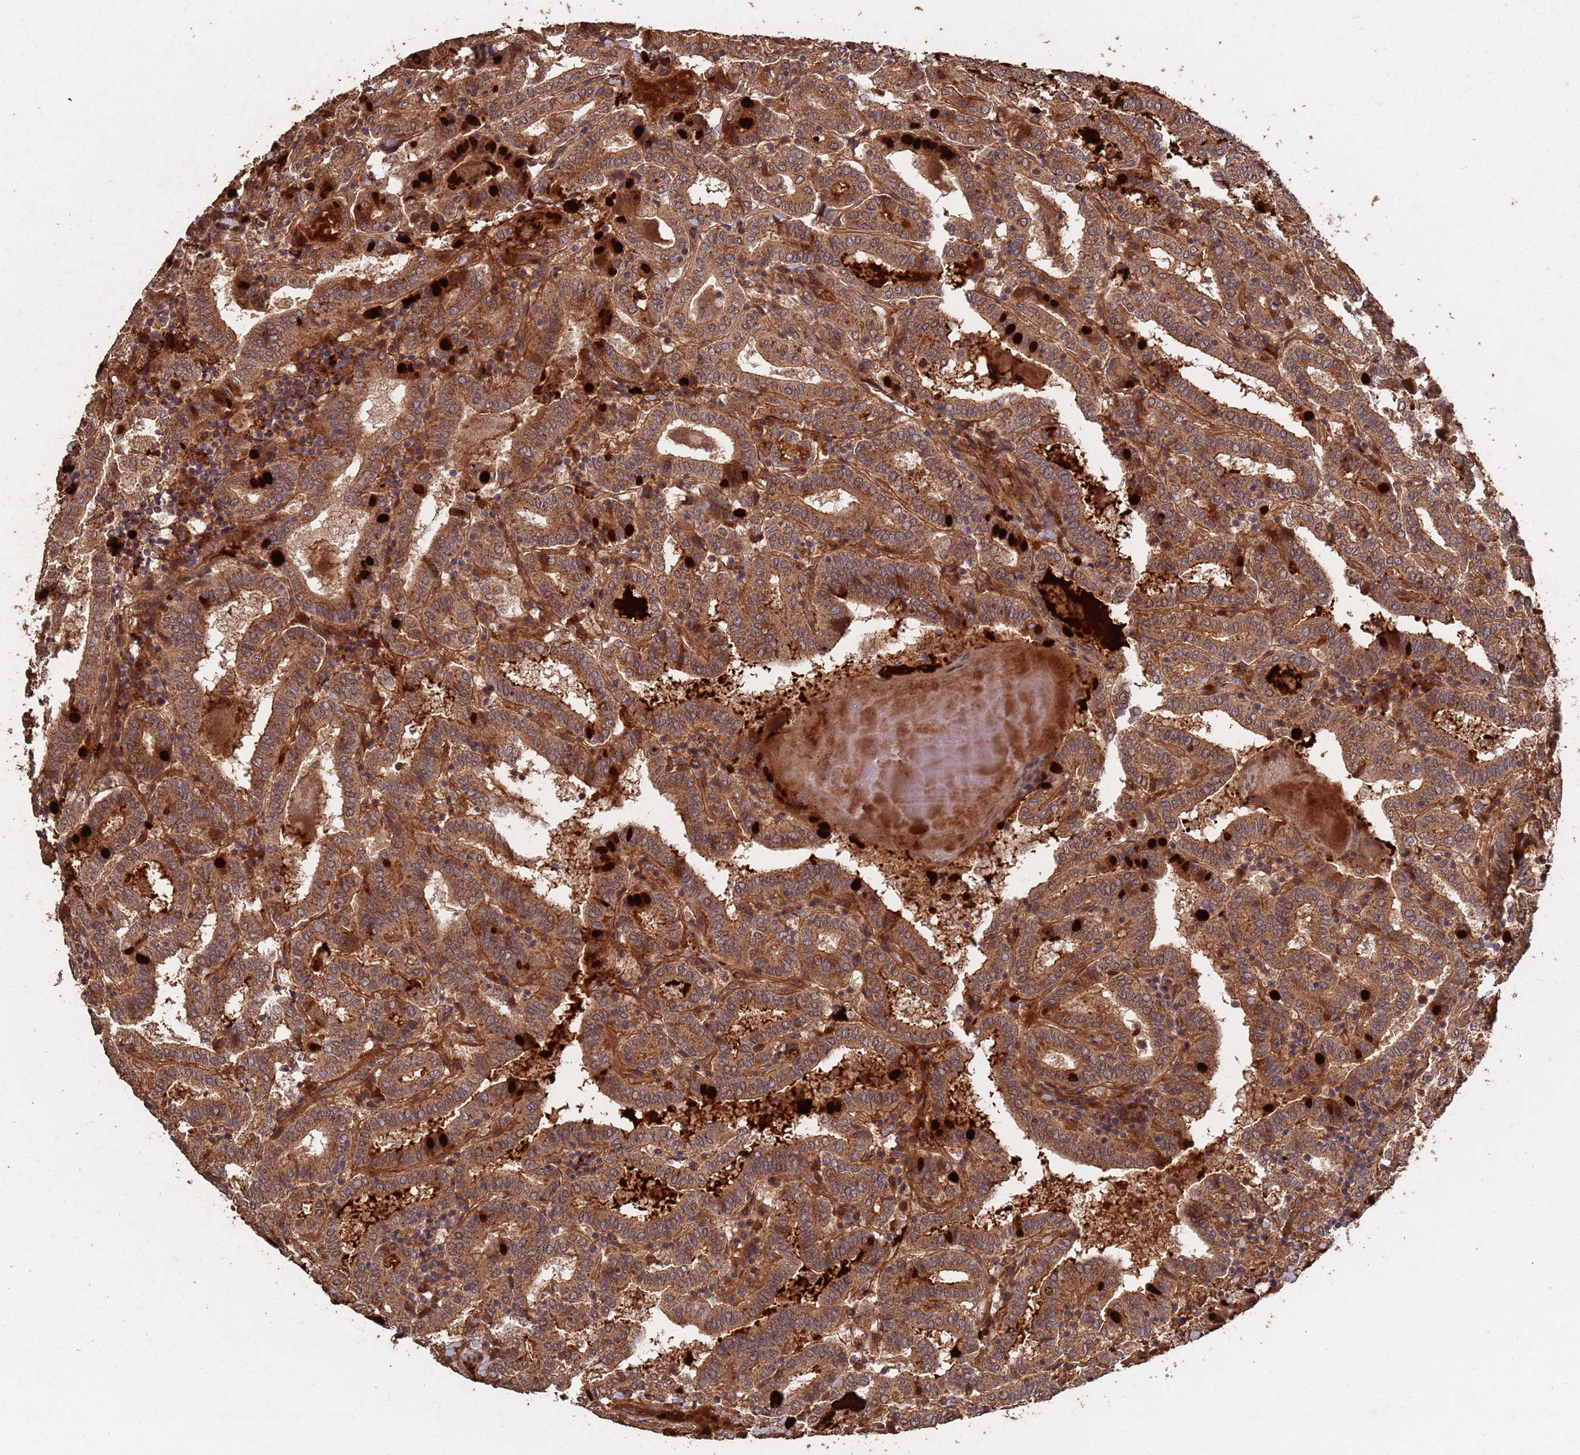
{"staining": {"intensity": "strong", "quantity": ">75%", "location": "cytoplasmic/membranous"}, "tissue": "thyroid cancer", "cell_type": "Tumor cells", "image_type": "cancer", "snomed": [{"axis": "morphology", "description": "Papillary adenocarcinoma, NOS"}, {"axis": "topography", "description": "Thyroid gland"}], "caption": "IHC micrograph of neoplastic tissue: human thyroid papillary adenocarcinoma stained using immunohistochemistry reveals high levels of strong protein expression localized specifically in the cytoplasmic/membranous of tumor cells, appearing as a cytoplasmic/membranous brown color.", "gene": "FRAT1", "patient": {"sex": "female", "age": 72}}